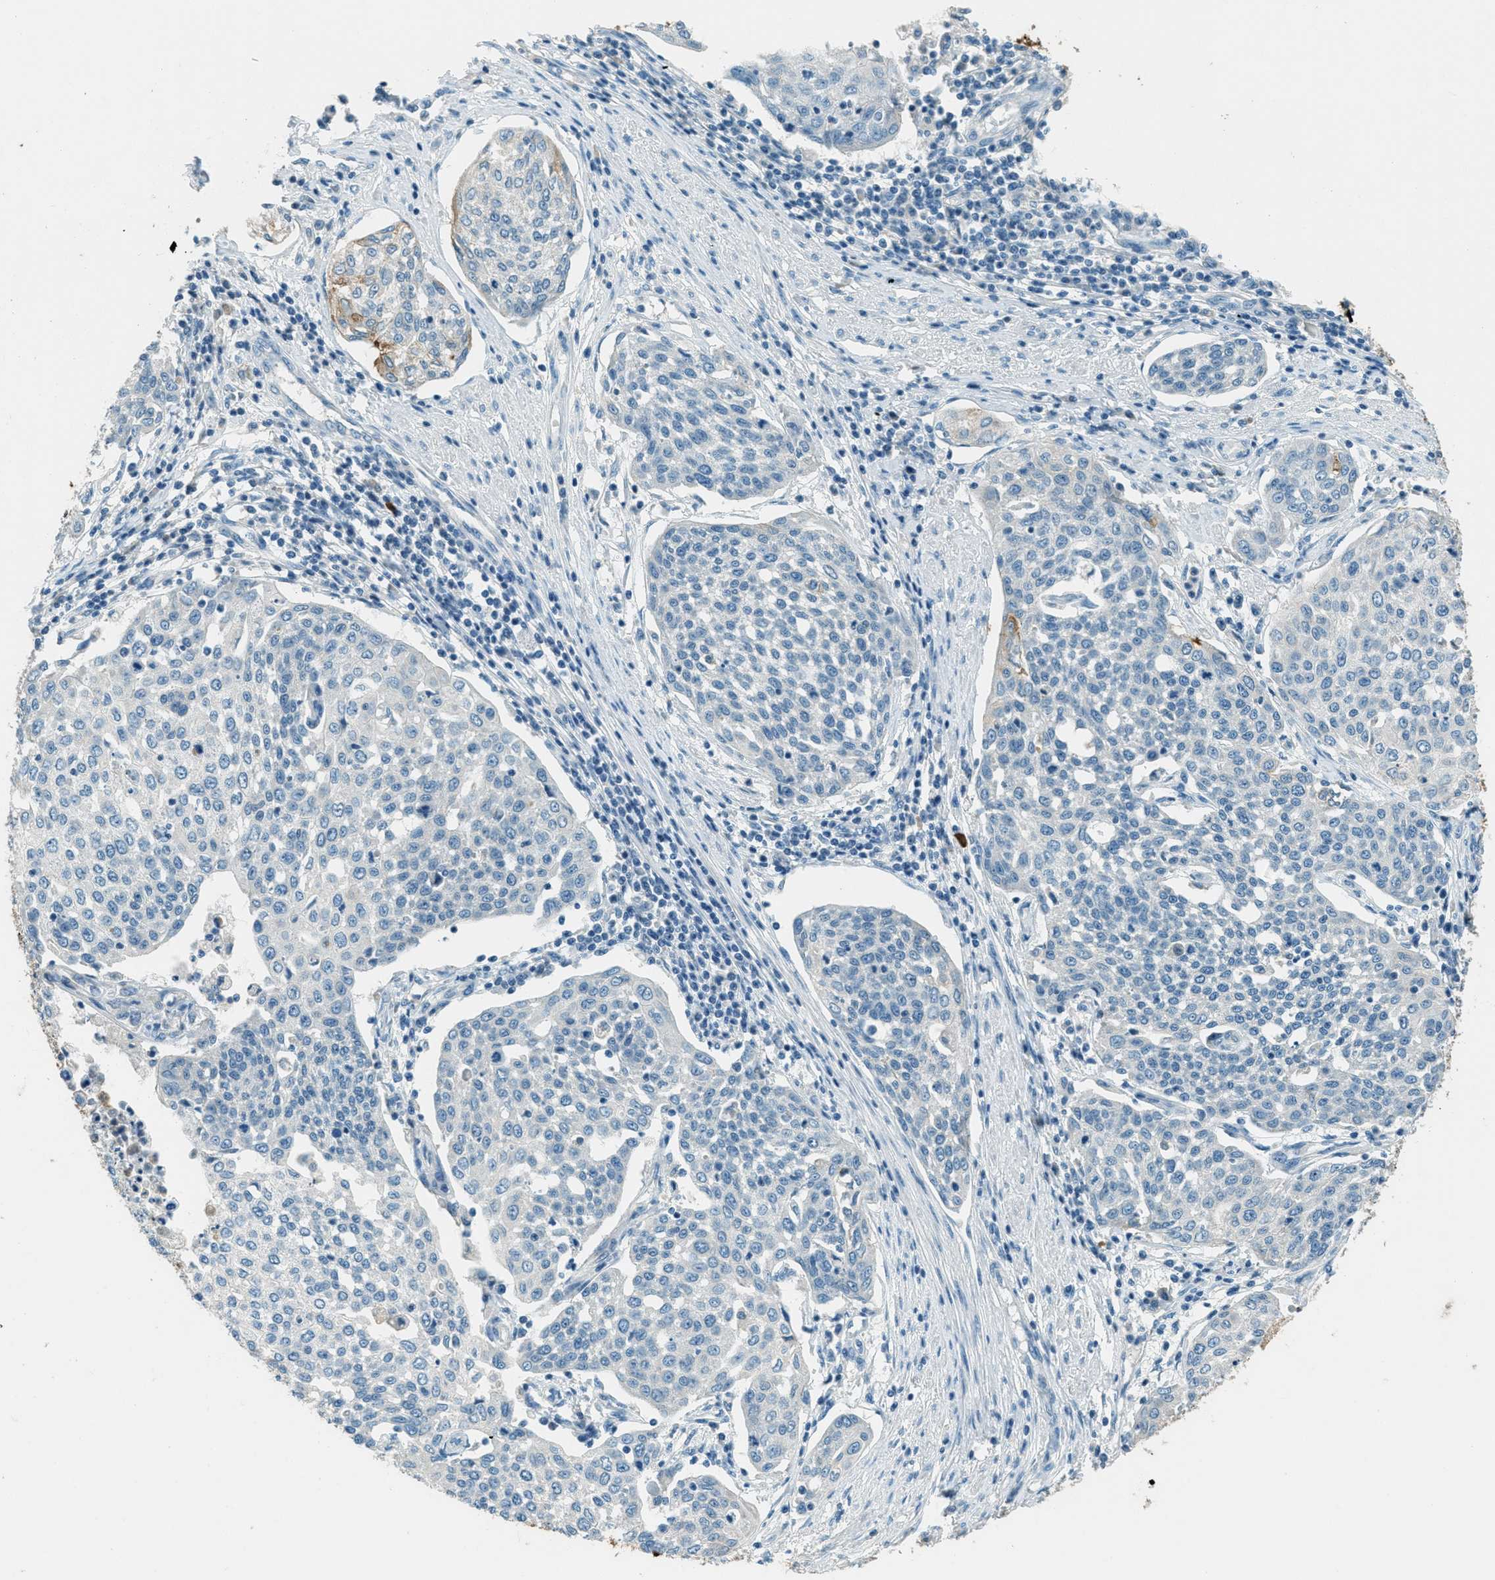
{"staining": {"intensity": "negative", "quantity": "none", "location": "none"}, "tissue": "cervical cancer", "cell_type": "Tumor cells", "image_type": "cancer", "snomed": [{"axis": "morphology", "description": "Squamous cell carcinoma, NOS"}, {"axis": "topography", "description": "Cervix"}], "caption": "An IHC photomicrograph of cervical cancer is shown. There is no staining in tumor cells of cervical cancer.", "gene": "MSLN", "patient": {"sex": "female", "age": 34}}